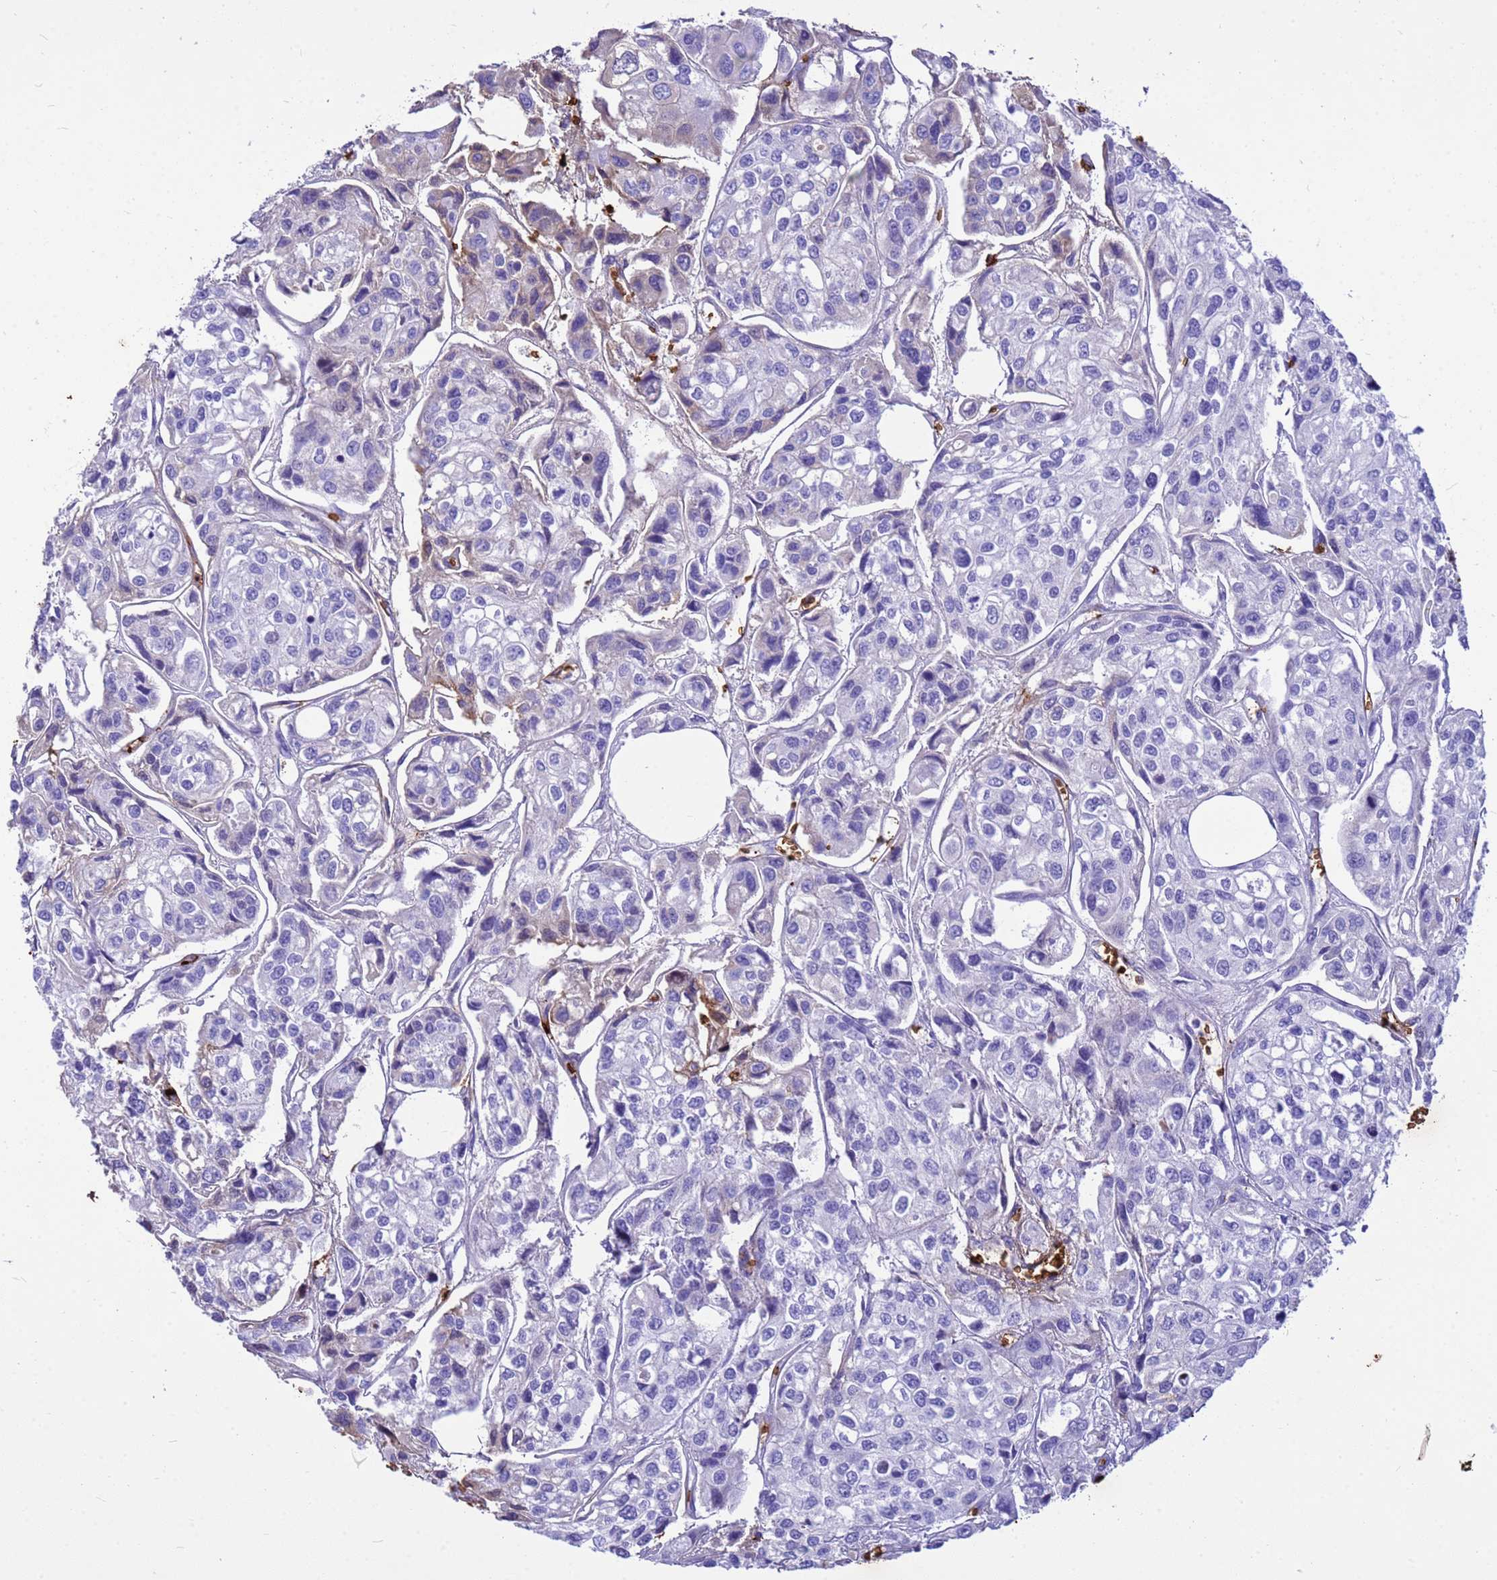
{"staining": {"intensity": "negative", "quantity": "none", "location": "none"}, "tissue": "urothelial cancer", "cell_type": "Tumor cells", "image_type": "cancer", "snomed": [{"axis": "morphology", "description": "Urothelial carcinoma, High grade"}, {"axis": "topography", "description": "Urinary bladder"}], "caption": "Immunohistochemical staining of high-grade urothelial carcinoma reveals no significant staining in tumor cells. (Brightfield microscopy of DAB (3,3'-diaminobenzidine) immunohistochemistry at high magnification).", "gene": "HBA2", "patient": {"sex": "male", "age": 67}}